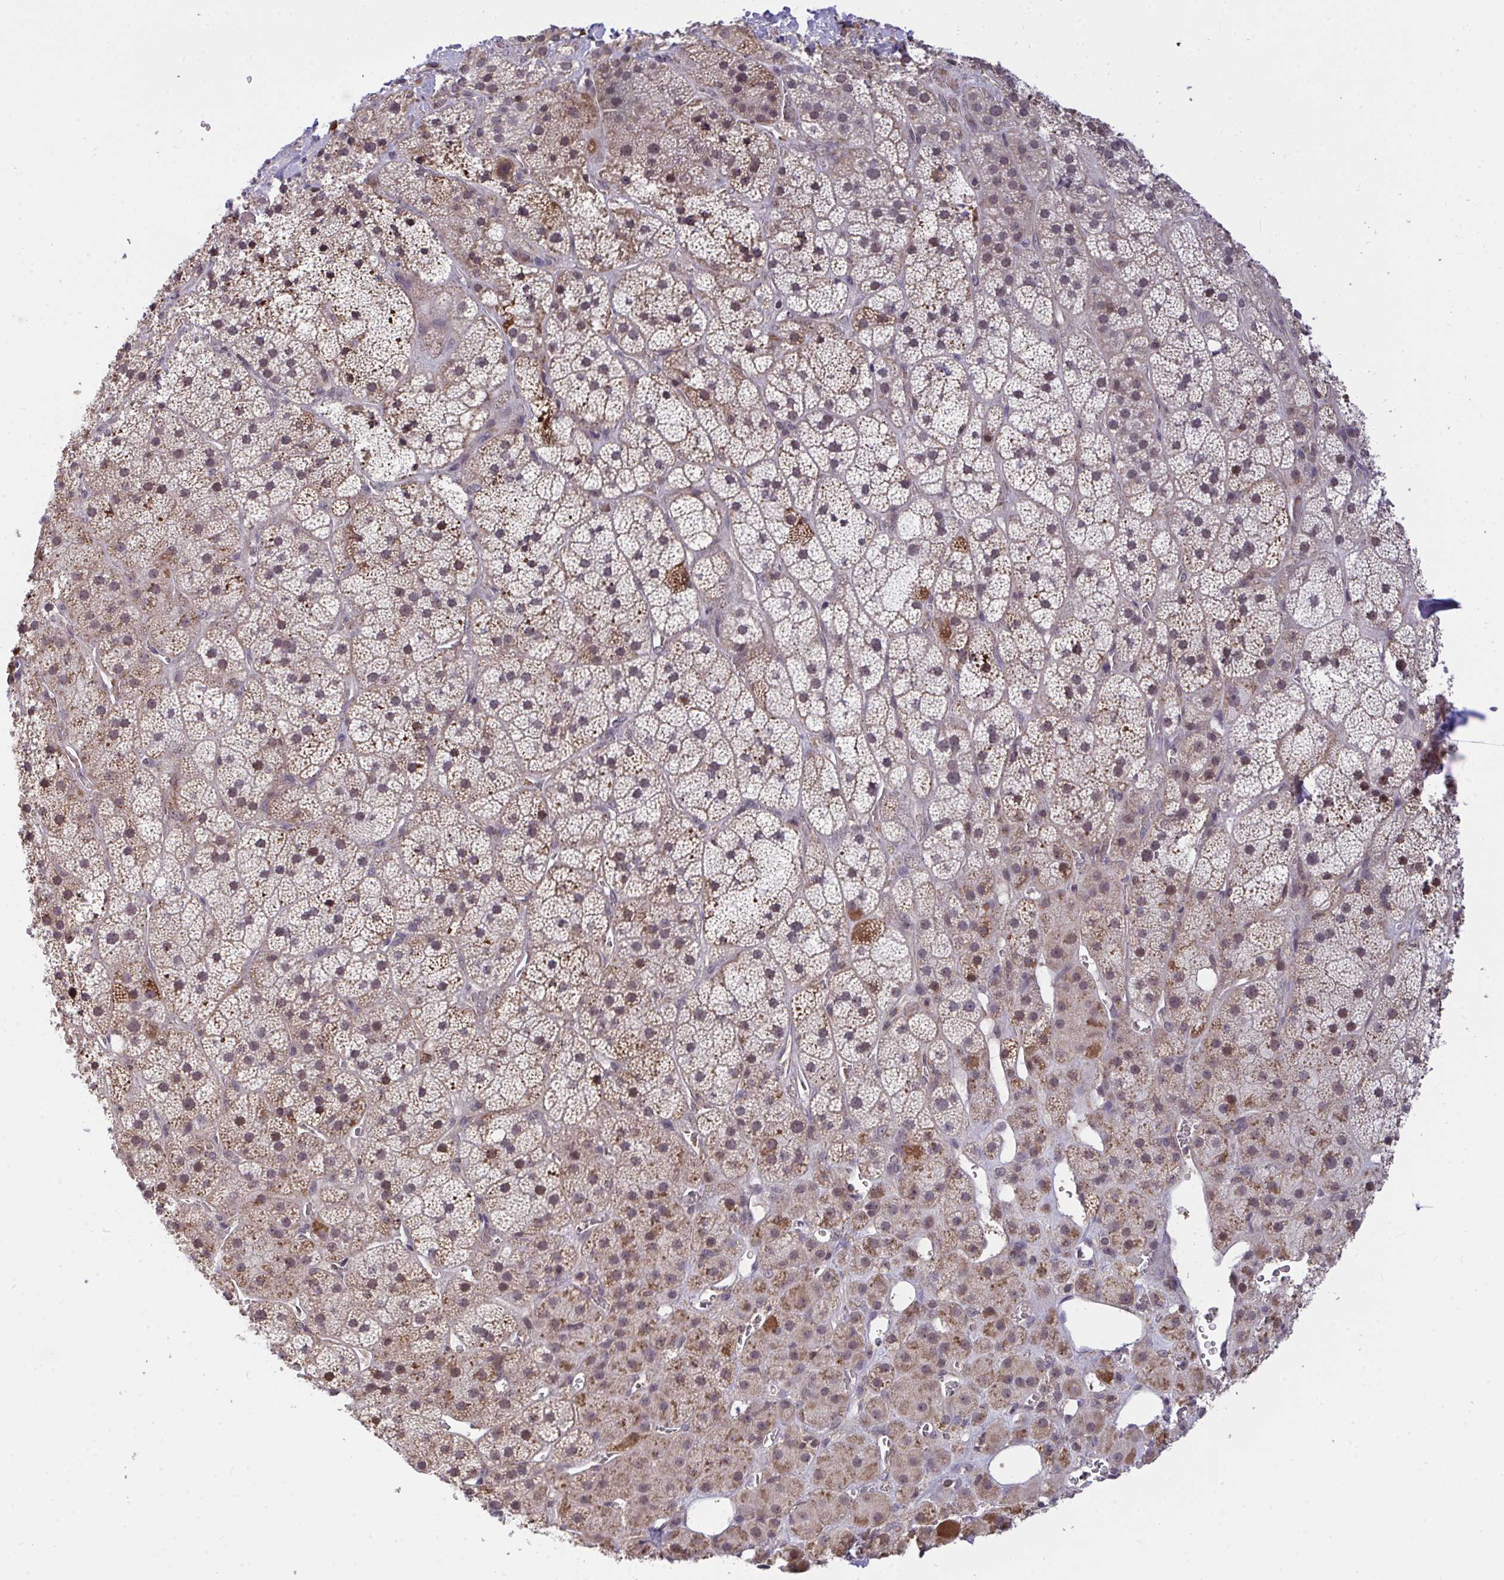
{"staining": {"intensity": "weak", "quantity": ">75%", "location": "cytoplasmic/membranous,nuclear"}, "tissue": "adrenal gland", "cell_type": "Glandular cells", "image_type": "normal", "snomed": [{"axis": "morphology", "description": "Normal tissue, NOS"}, {"axis": "topography", "description": "Adrenal gland"}], "caption": "IHC staining of normal adrenal gland, which exhibits low levels of weak cytoplasmic/membranous,nuclear staining in approximately >75% of glandular cells indicating weak cytoplasmic/membranous,nuclear protein positivity. The staining was performed using DAB (brown) for protein detection and nuclei were counterstained in hematoxylin (blue).", "gene": "PPP1CA", "patient": {"sex": "male", "age": 57}}